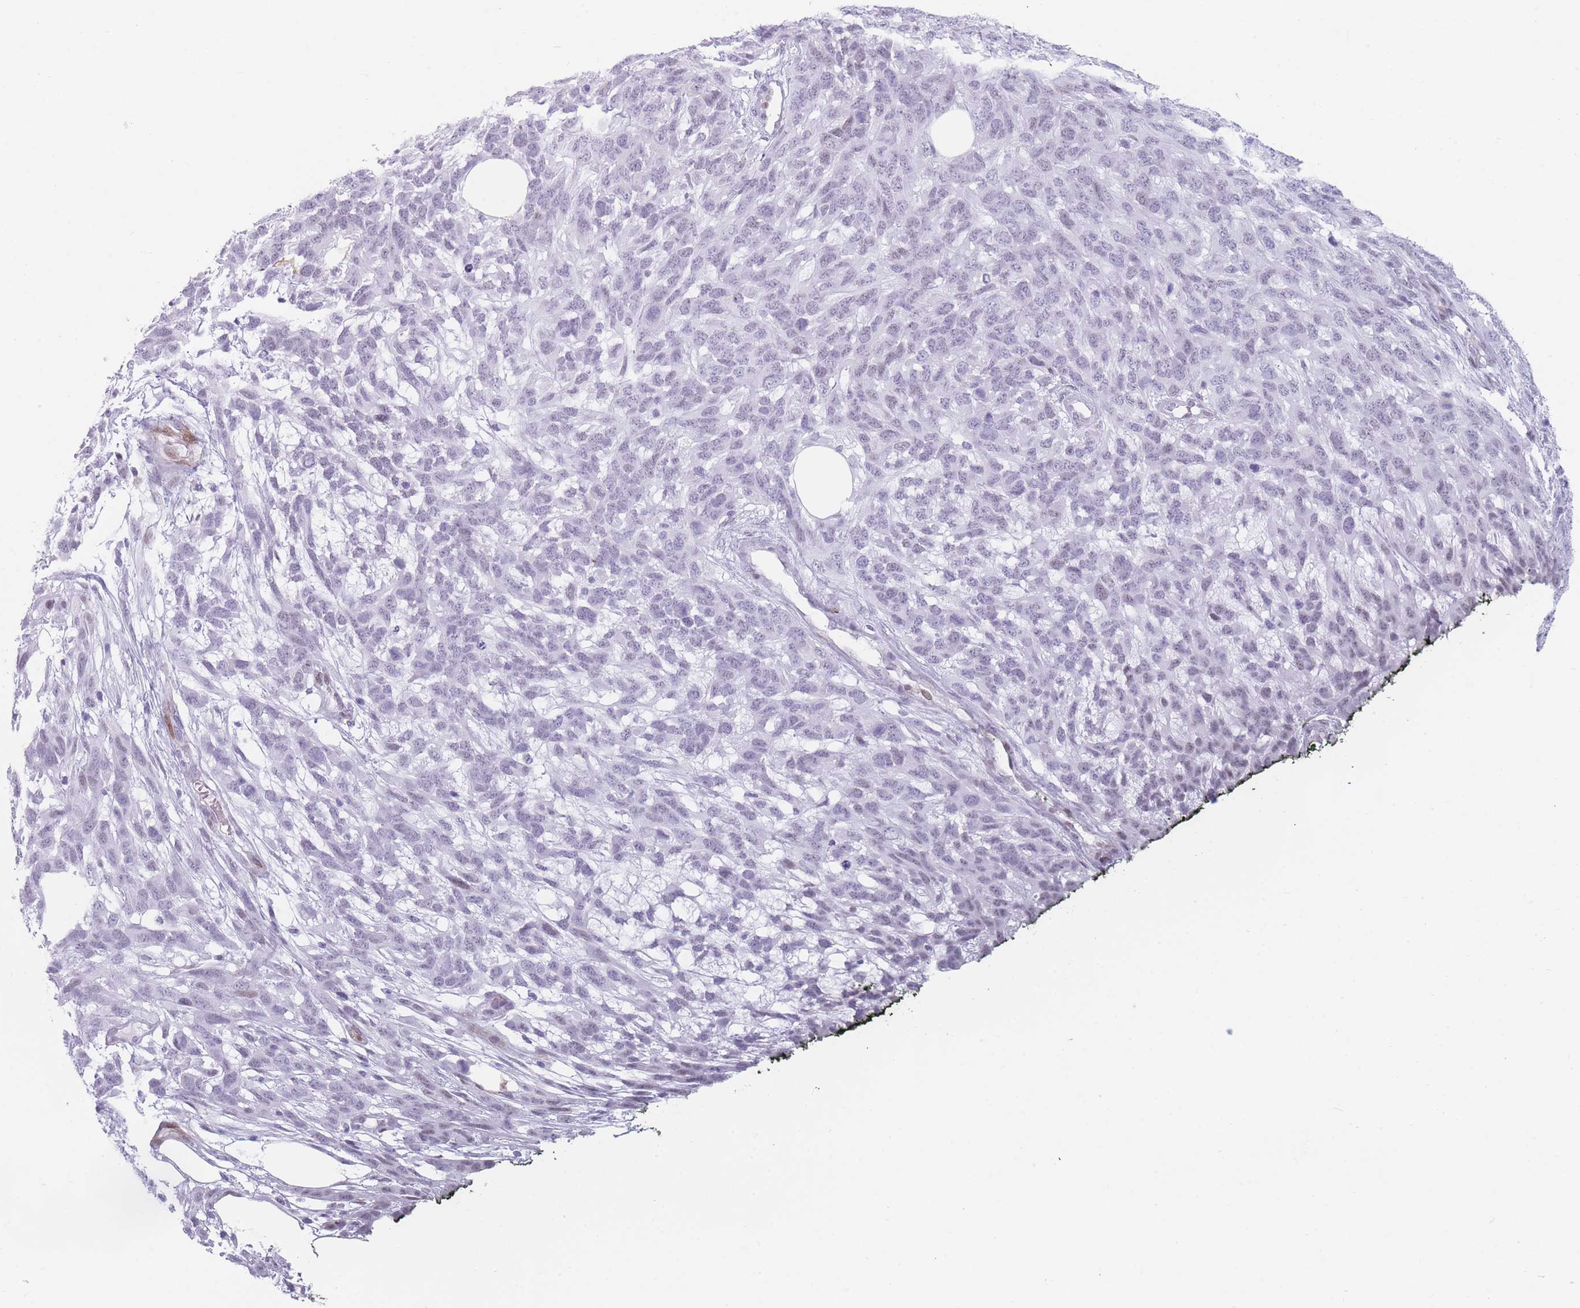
{"staining": {"intensity": "negative", "quantity": "none", "location": "none"}, "tissue": "melanoma", "cell_type": "Tumor cells", "image_type": "cancer", "snomed": [{"axis": "morphology", "description": "Normal morphology"}, {"axis": "morphology", "description": "Malignant melanoma, NOS"}, {"axis": "topography", "description": "Skin"}], "caption": "Human malignant melanoma stained for a protein using IHC reveals no expression in tumor cells.", "gene": "IFNA6", "patient": {"sex": "female", "age": 72}}